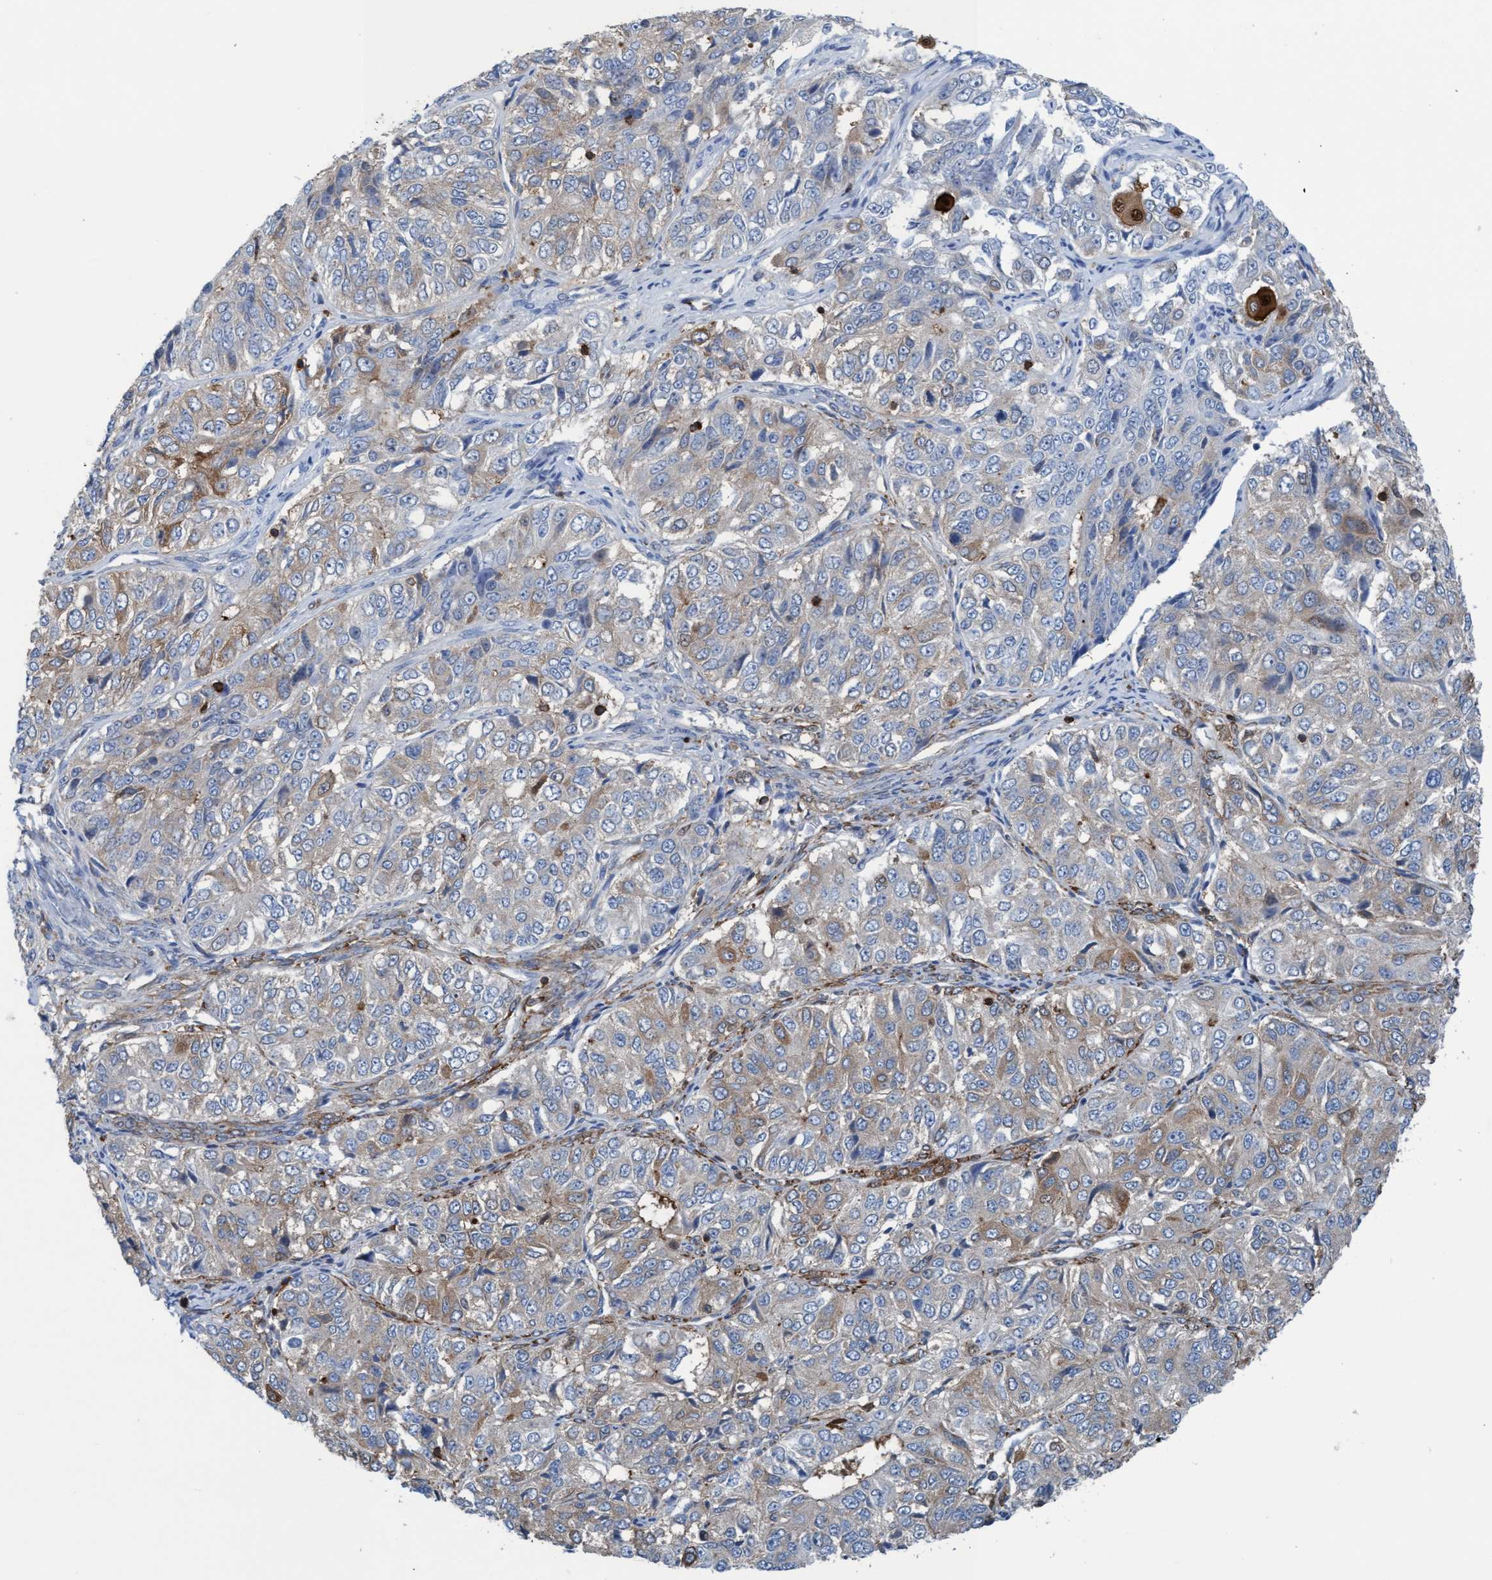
{"staining": {"intensity": "weak", "quantity": ">75%", "location": "cytoplasmic/membranous"}, "tissue": "ovarian cancer", "cell_type": "Tumor cells", "image_type": "cancer", "snomed": [{"axis": "morphology", "description": "Carcinoma, endometroid"}, {"axis": "topography", "description": "Ovary"}], "caption": "Ovarian endometroid carcinoma stained for a protein (brown) demonstrates weak cytoplasmic/membranous positive positivity in about >75% of tumor cells.", "gene": "EZR", "patient": {"sex": "female", "age": 51}}